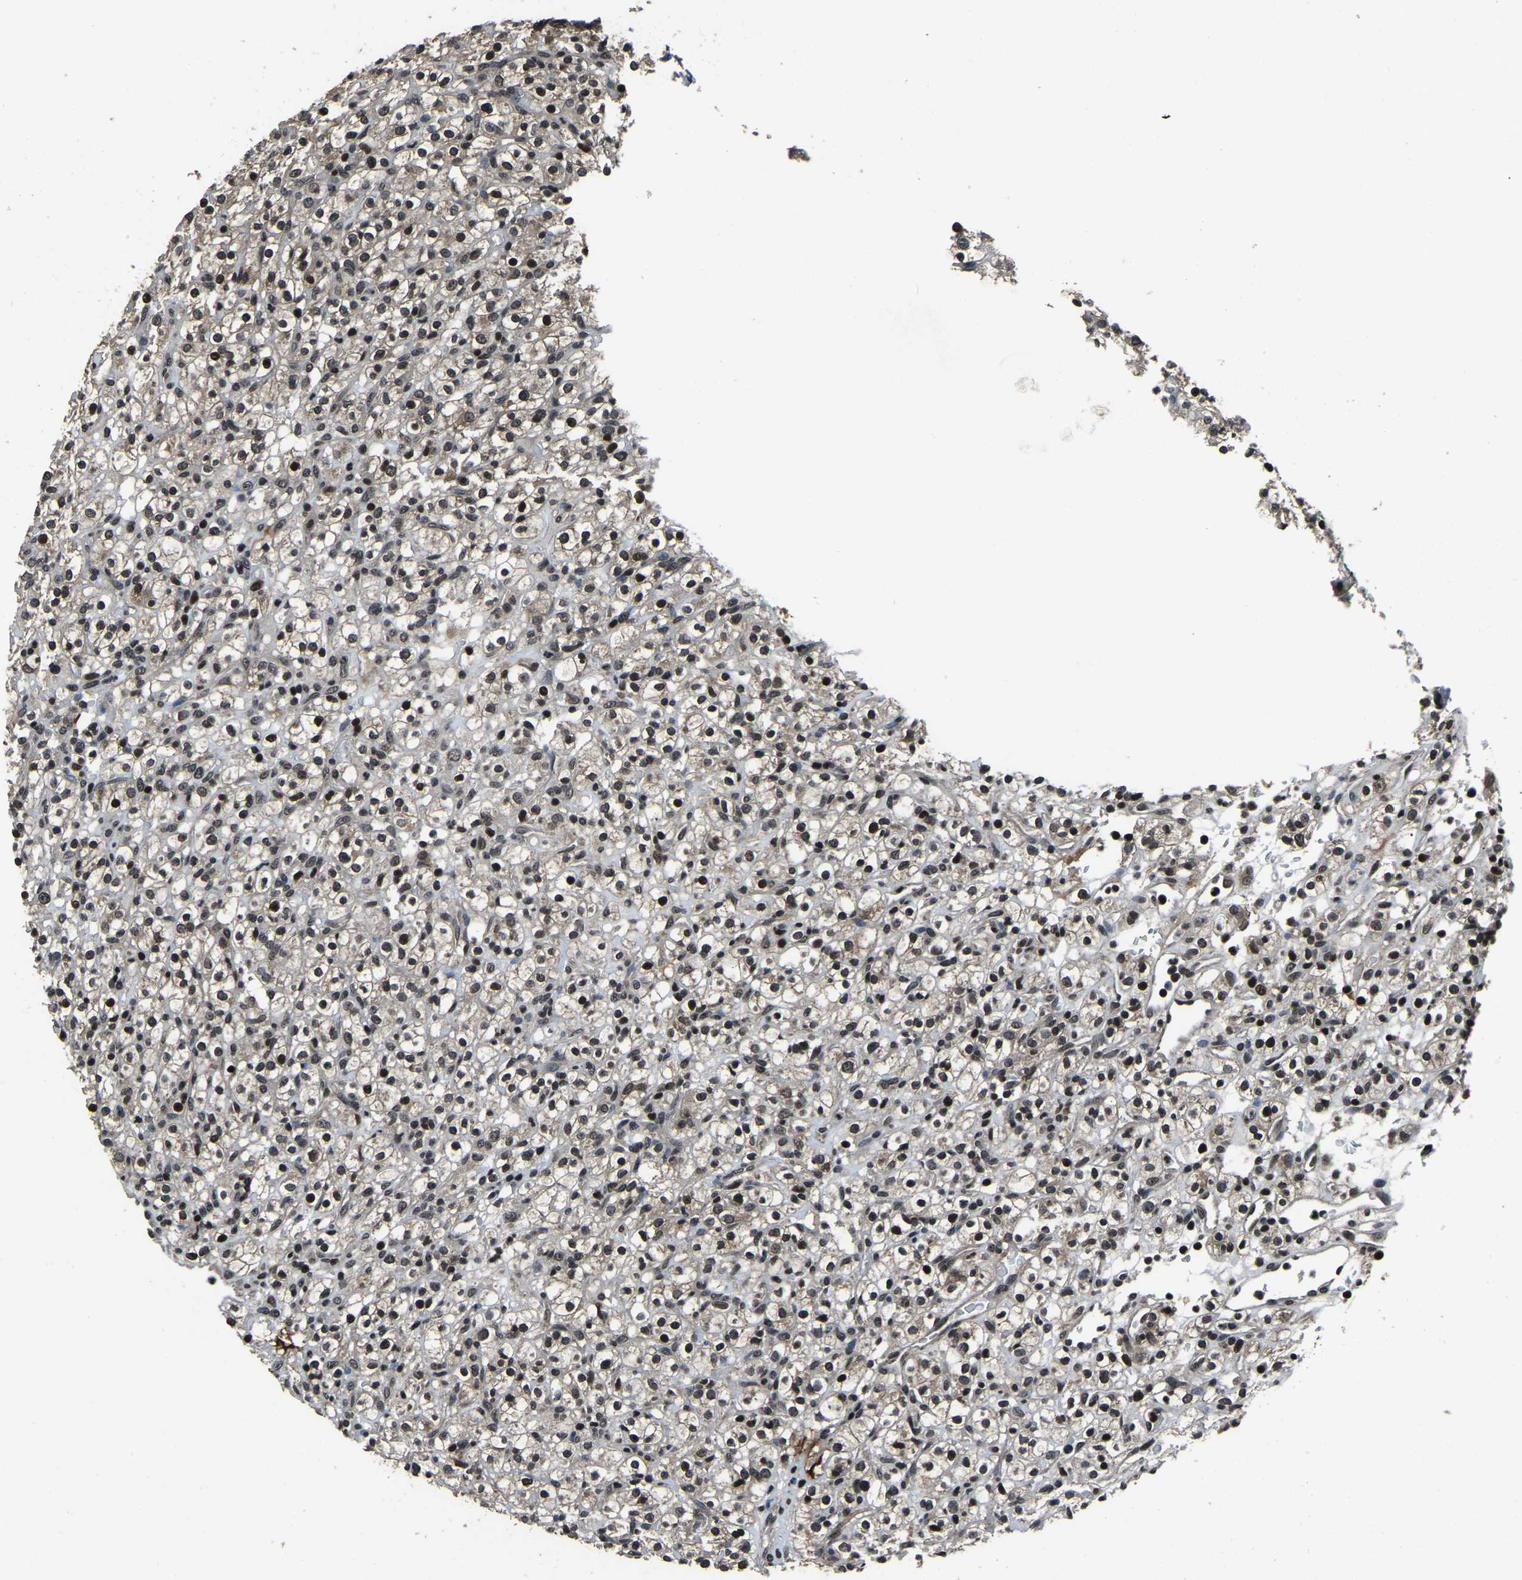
{"staining": {"intensity": "moderate", "quantity": ">75%", "location": "cytoplasmic/membranous,nuclear"}, "tissue": "renal cancer", "cell_type": "Tumor cells", "image_type": "cancer", "snomed": [{"axis": "morphology", "description": "Normal tissue, NOS"}, {"axis": "morphology", "description": "Adenocarcinoma, NOS"}, {"axis": "topography", "description": "Kidney"}], "caption": "There is medium levels of moderate cytoplasmic/membranous and nuclear expression in tumor cells of renal cancer (adenocarcinoma), as demonstrated by immunohistochemical staining (brown color).", "gene": "ANKIB1", "patient": {"sex": "female", "age": 72}}